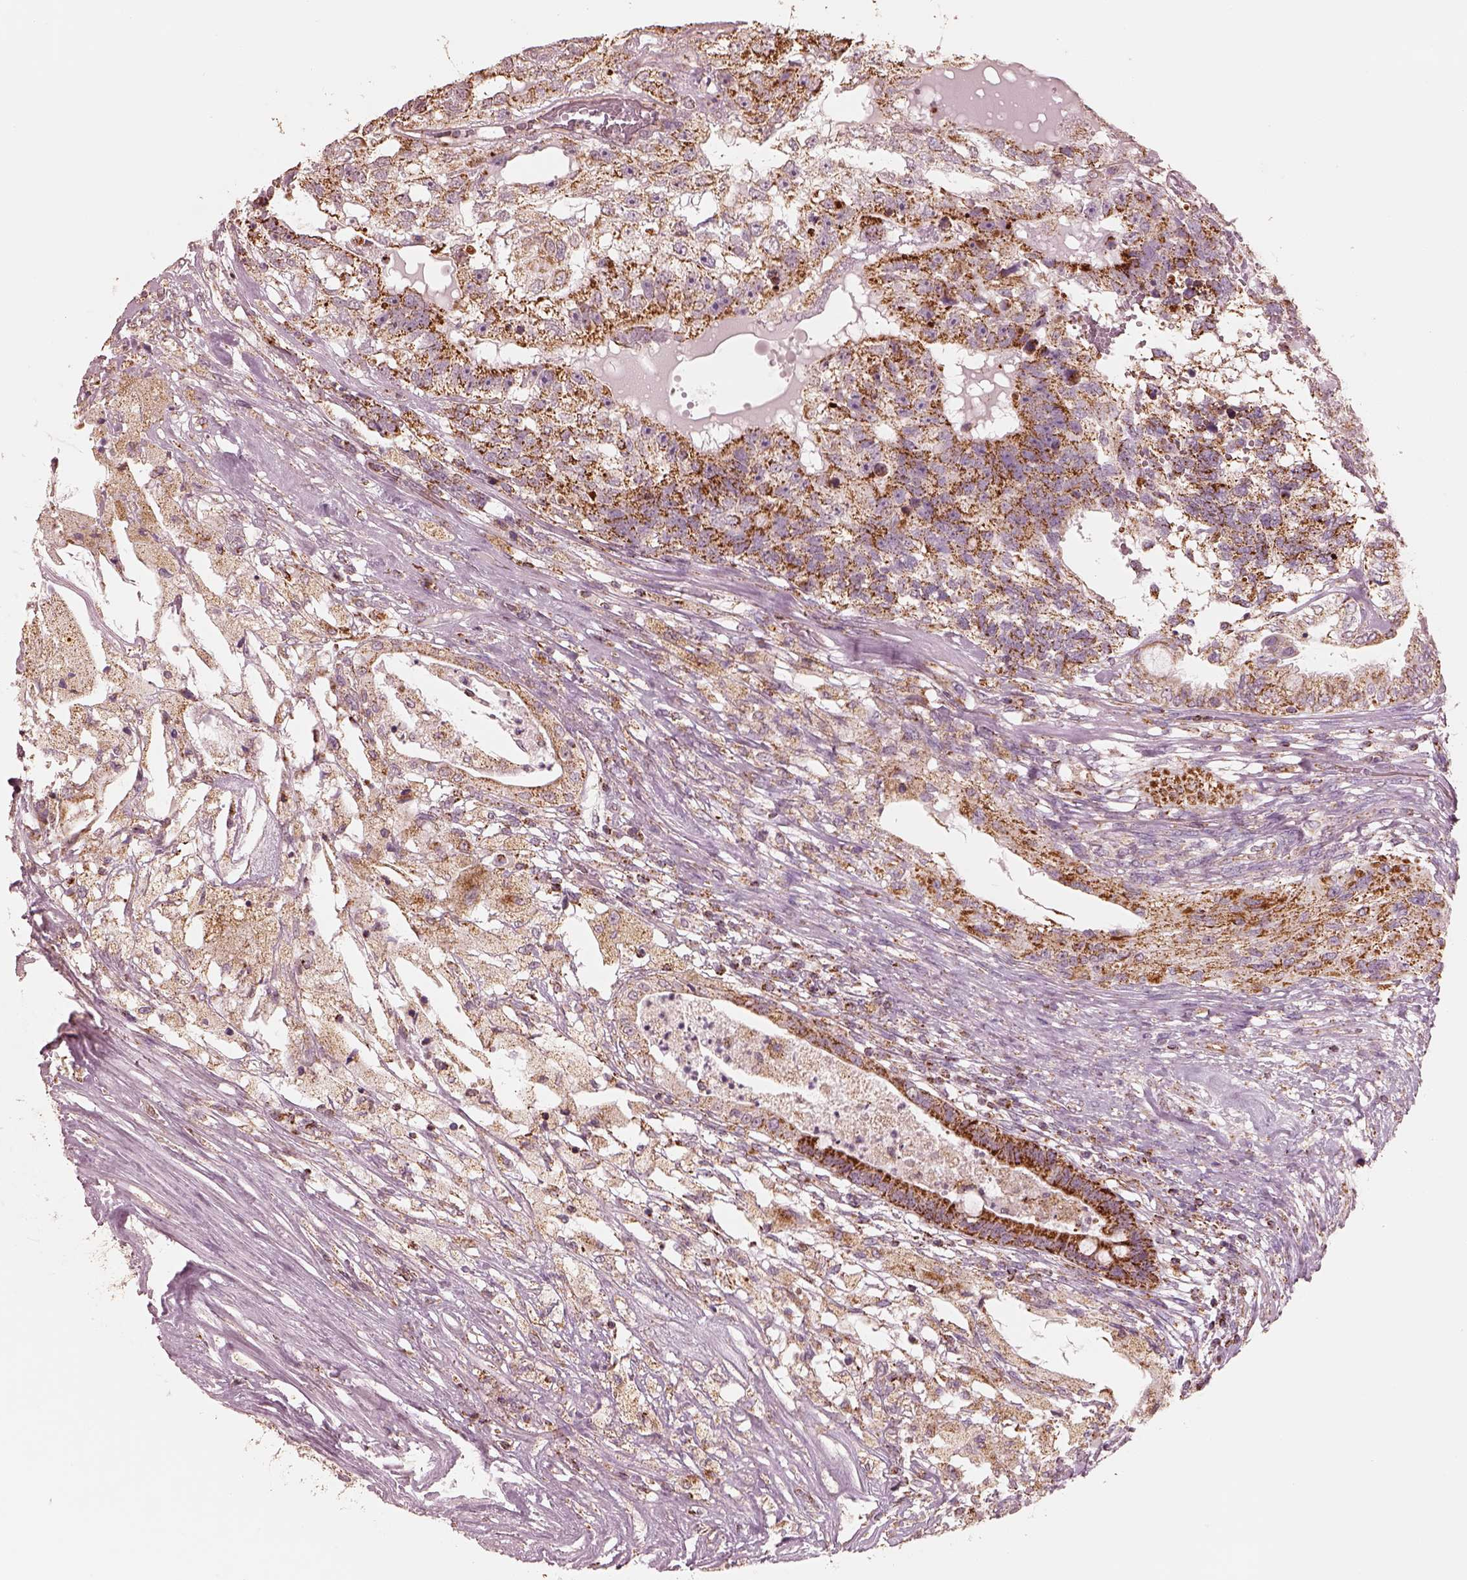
{"staining": {"intensity": "strong", "quantity": ">75%", "location": "cytoplasmic/membranous"}, "tissue": "testis cancer", "cell_type": "Tumor cells", "image_type": "cancer", "snomed": [{"axis": "morphology", "description": "Seminoma, NOS"}, {"axis": "morphology", "description": "Carcinoma, Embryonal, NOS"}, {"axis": "topography", "description": "Testis"}], "caption": "IHC (DAB (3,3'-diaminobenzidine)) staining of seminoma (testis) exhibits strong cytoplasmic/membranous protein expression in approximately >75% of tumor cells. The staining was performed using DAB (3,3'-diaminobenzidine) to visualize the protein expression in brown, while the nuclei were stained in blue with hematoxylin (Magnification: 20x).", "gene": "ENTPD6", "patient": {"sex": "male", "age": 41}}